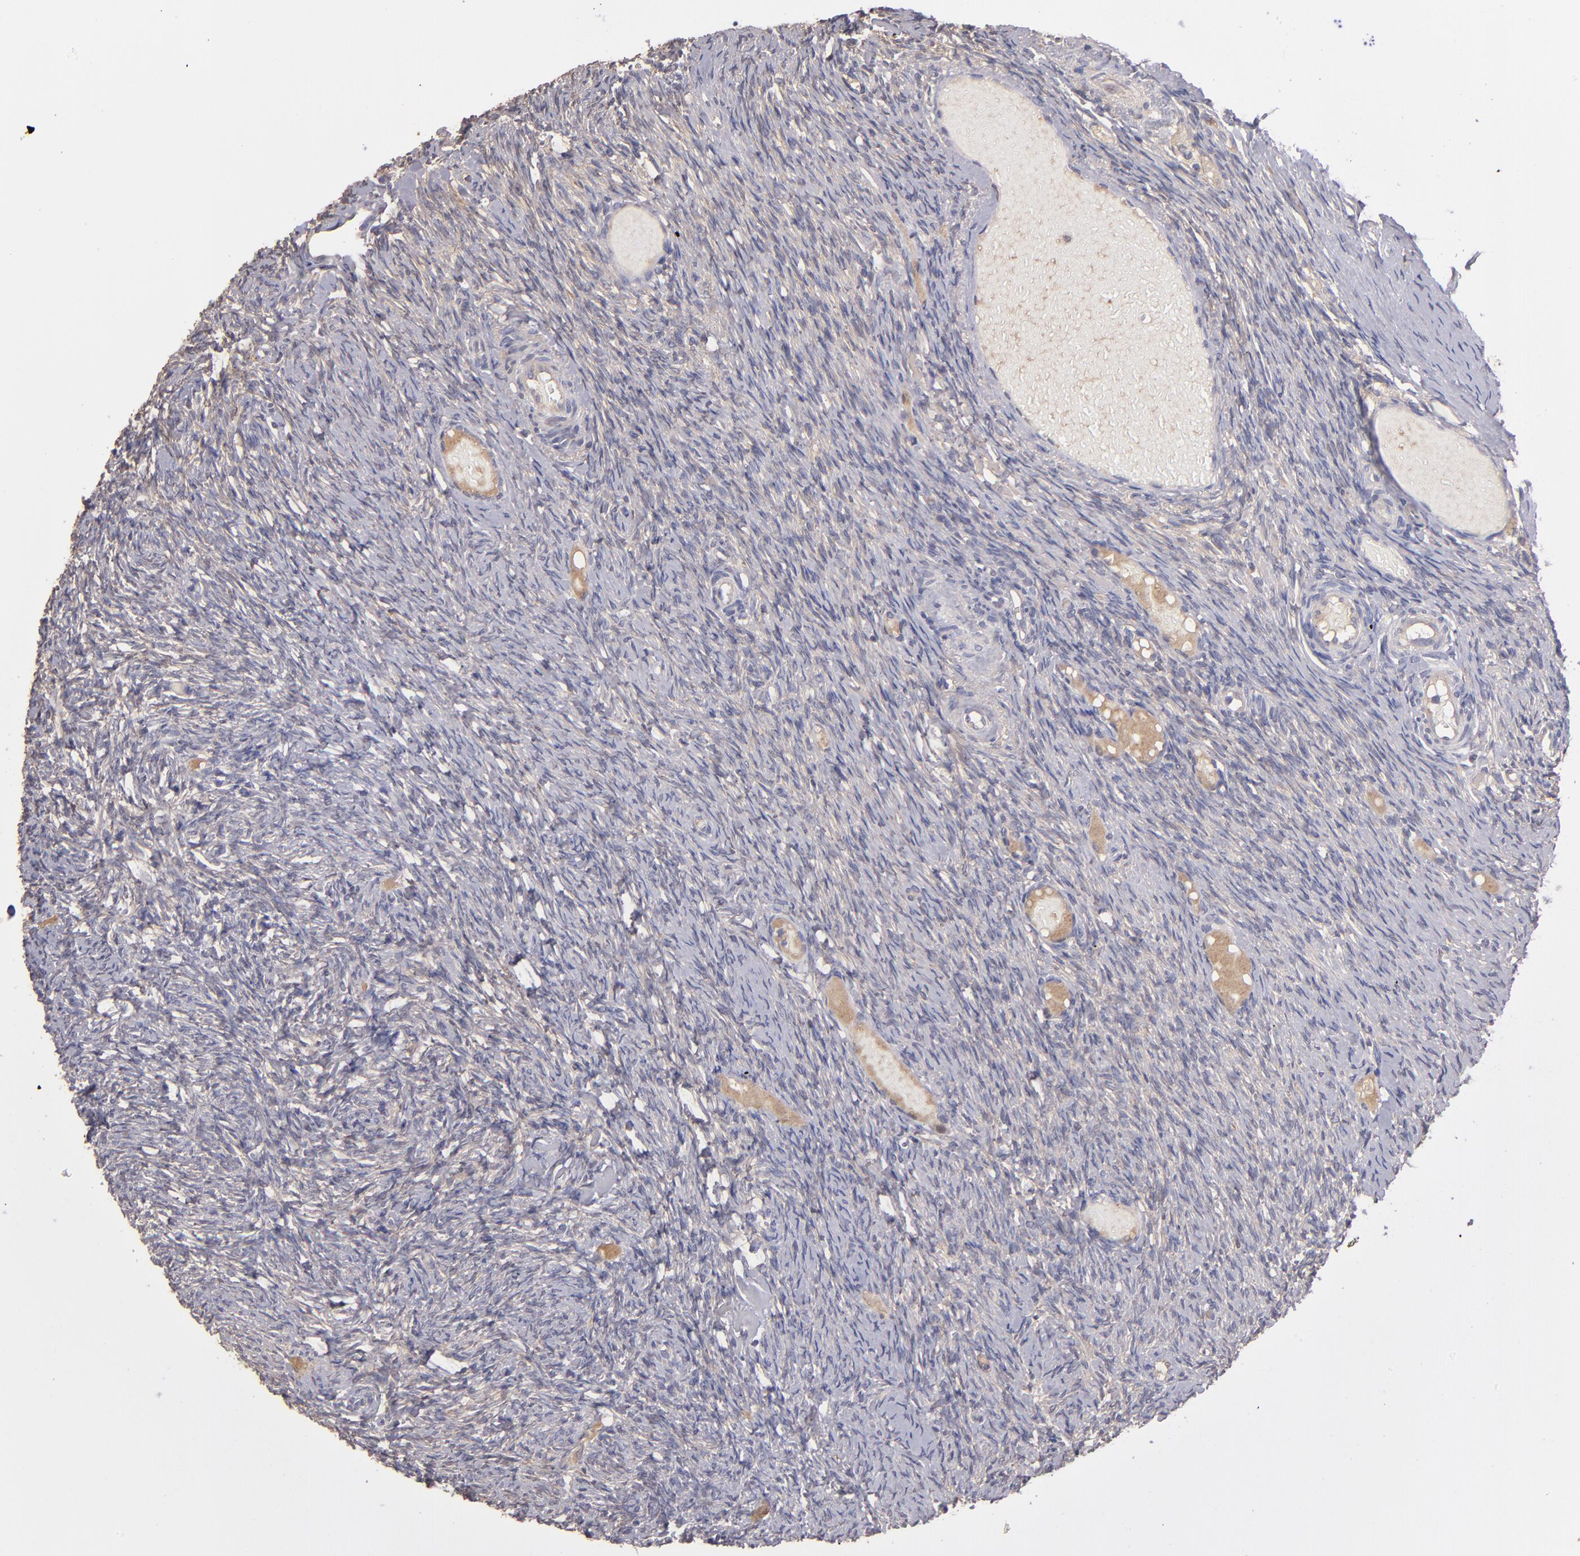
{"staining": {"intensity": "weak", "quantity": "<25%", "location": "cytoplasmic/membranous"}, "tissue": "ovary", "cell_type": "Follicle cells", "image_type": "normal", "snomed": [{"axis": "morphology", "description": "Normal tissue, NOS"}, {"axis": "topography", "description": "Ovary"}], "caption": "This is a photomicrograph of IHC staining of benign ovary, which shows no positivity in follicle cells. The staining is performed using DAB (3,3'-diaminobenzidine) brown chromogen with nuclei counter-stained in using hematoxylin.", "gene": "GNAZ", "patient": {"sex": "female", "age": 60}}